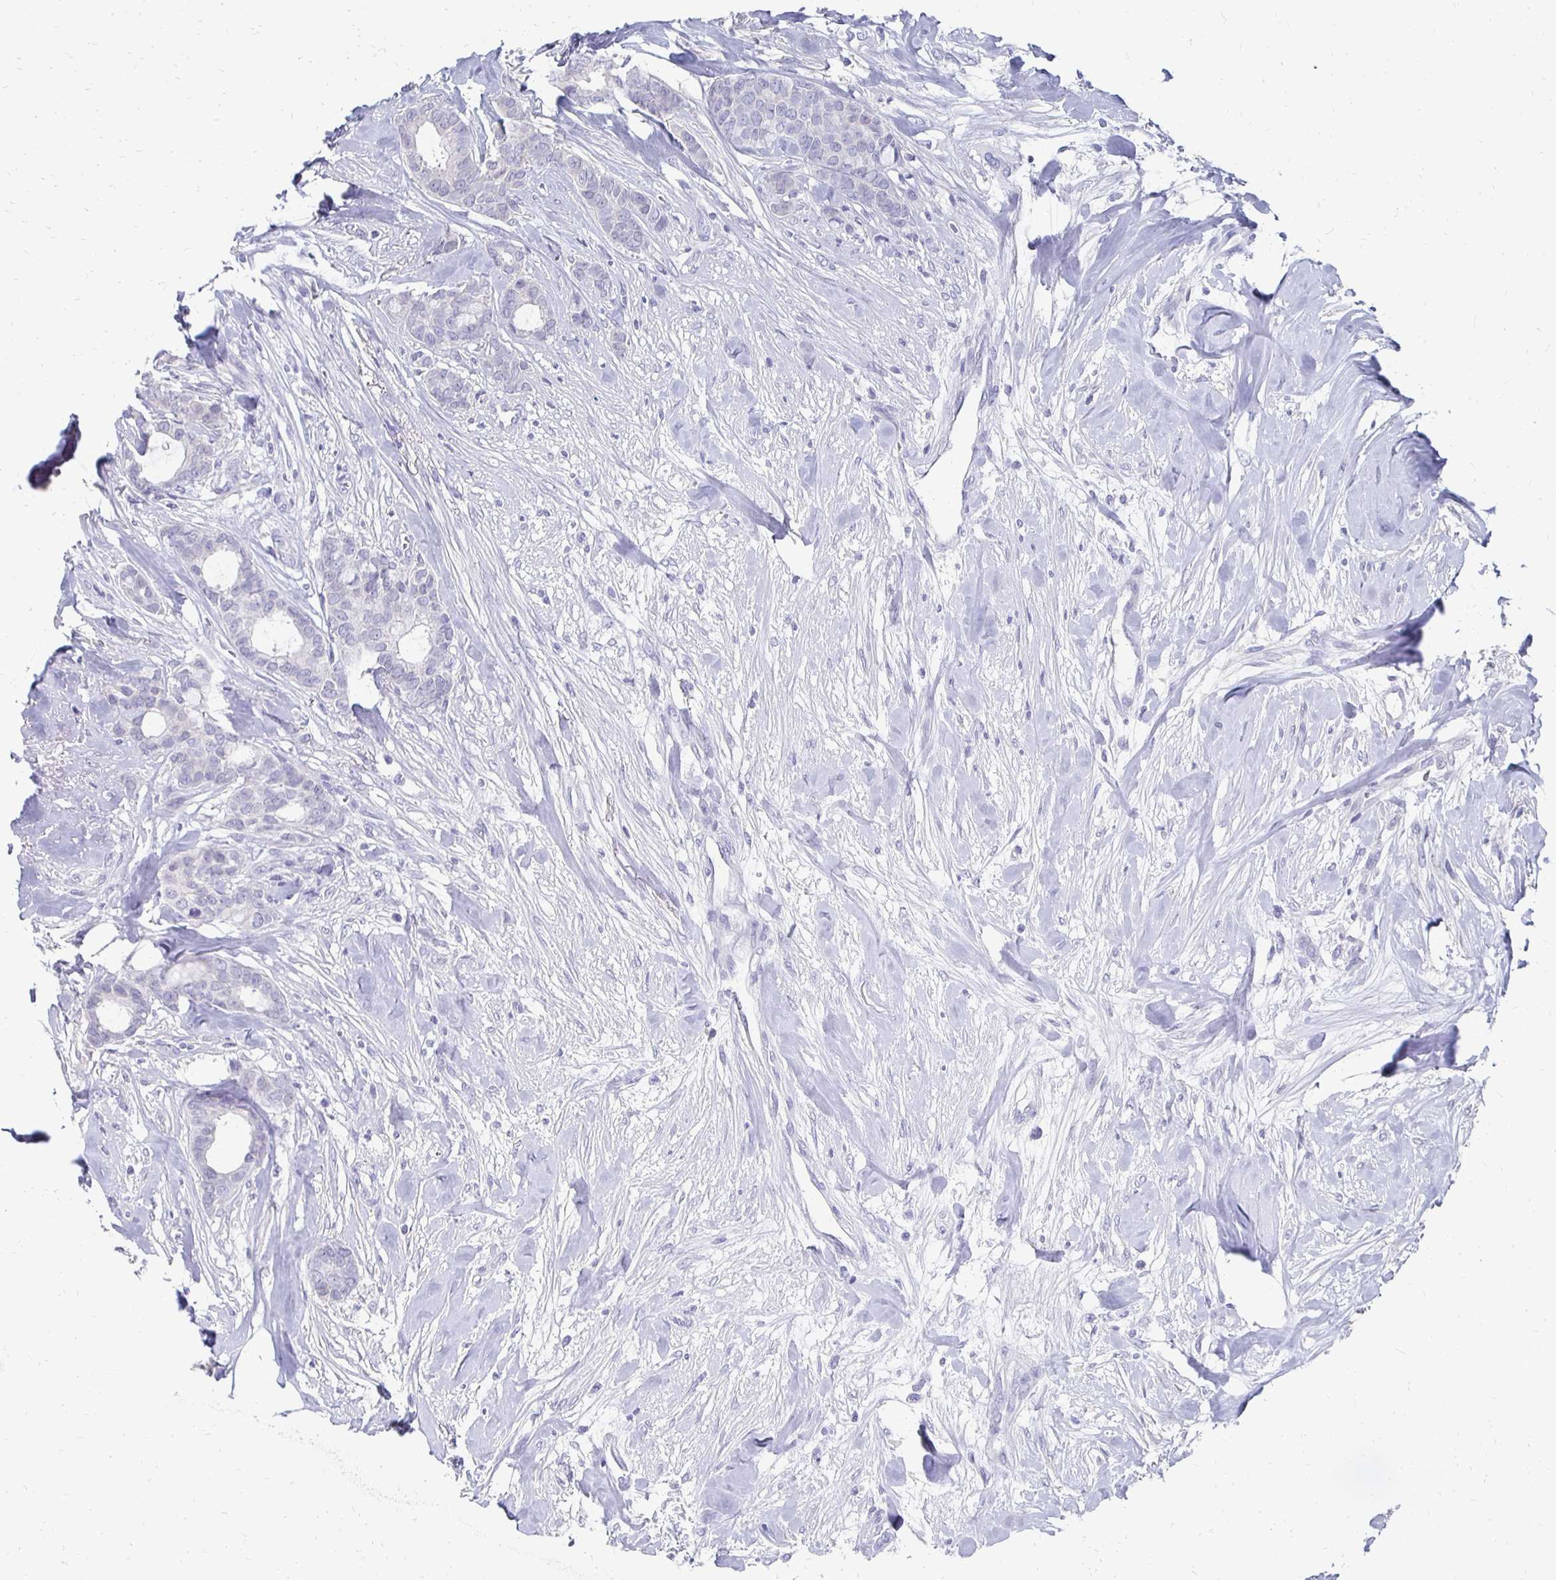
{"staining": {"intensity": "negative", "quantity": "none", "location": "none"}, "tissue": "breast cancer", "cell_type": "Tumor cells", "image_type": "cancer", "snomed": [{"axis": "morphology", "description": "Duct carcinoma"}, {"axis": "topography", "description": "Breast"}], "caption": "Micrograph shows no significant protein expression in tumor cells of breast invasive ductal carcinoma.", "gene": "SYCP3", "patient": {"sex": "female", "age": 84}}